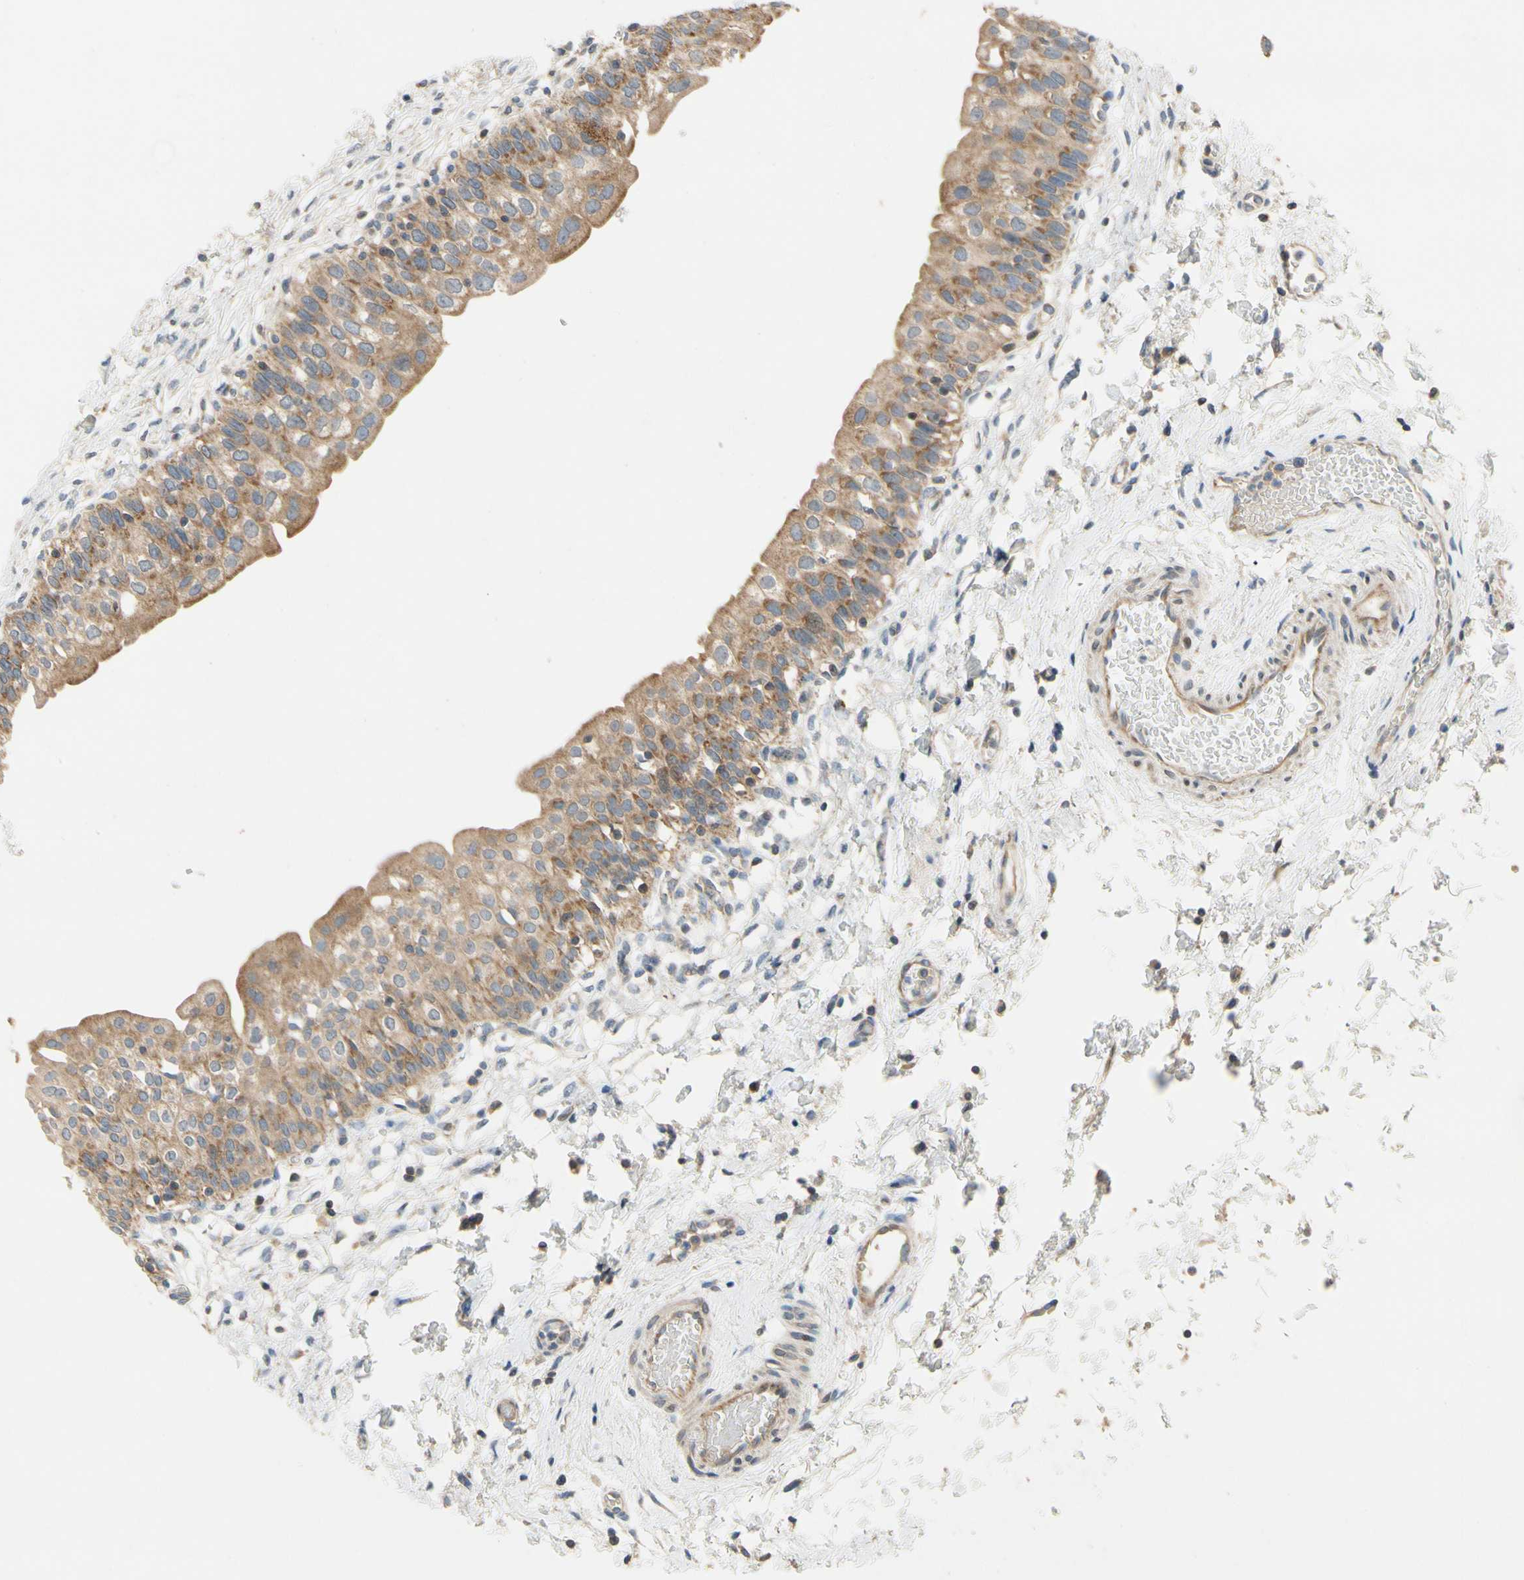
{"staining": {"intensity": "moderate", "quantity": ">75%", "location": "cytoplasmic/membranous"}, "tissue": "urinary bladder", "cell_type": "Urothelial cells", "image_type": "normal", "snomed": [{"axis": "morphology", "description": "Normal tissue, NOS"}, {"axis": "topography", "description": "Urinary bladder"}], "caption": "Urothelial cells exhibit medium levels of moderate cytoplasmic/membranous staining in approximately >75% of cells in unremarkable human urinary bladder.", "gene": "KLHDC8B", "patient": {"sex": "male", "age": 55}}